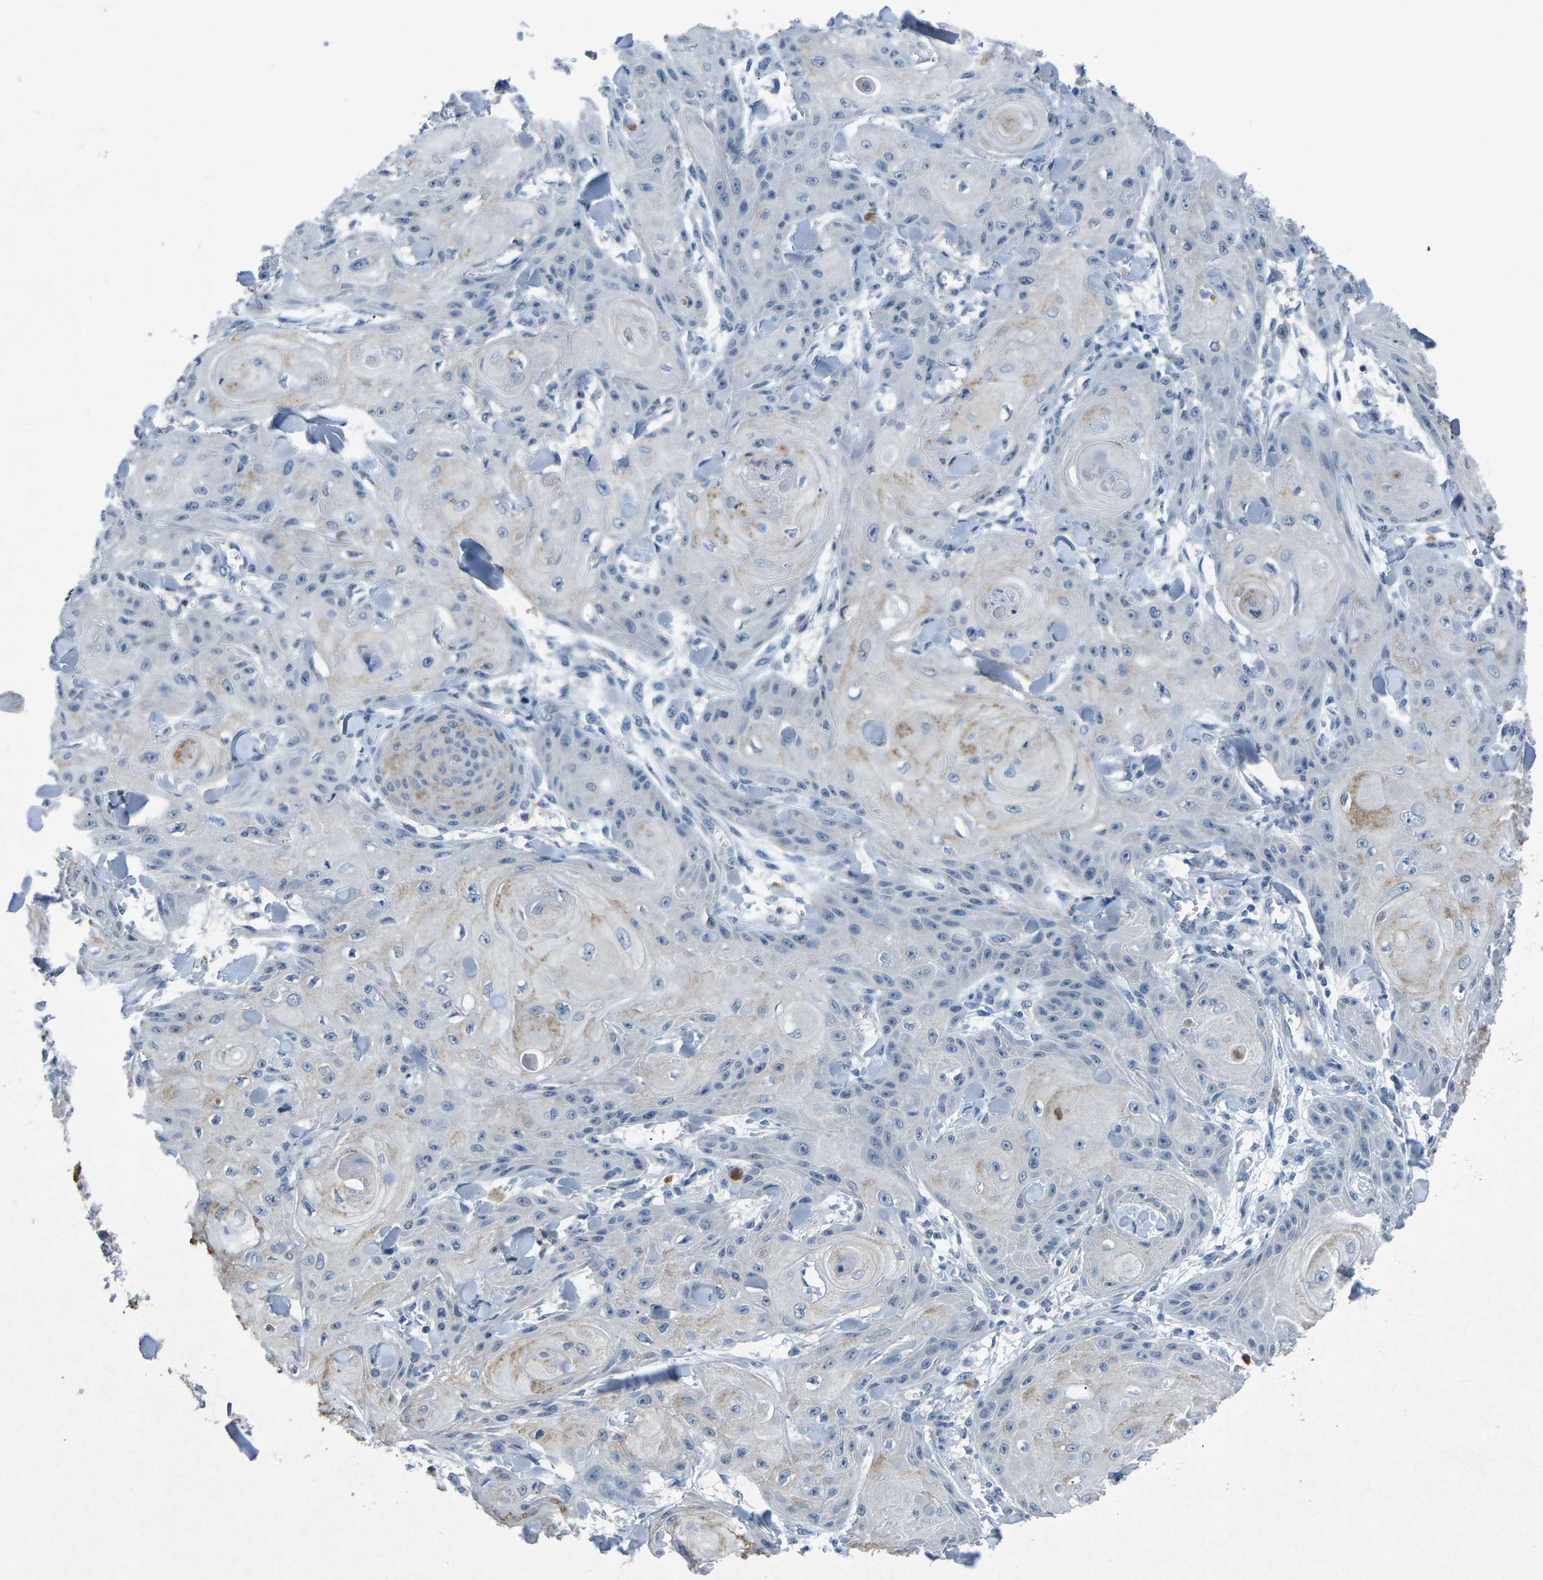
{"staining": {"intensity": "weak", "quantity": "<25%", "location": "cytoplasmic/membranous"}, "tissue": "skin cancer", "cell_type": "Tumor cells", "image_type": "cancer", "snomed": [{"axis": "morphology", "description": "Squamous cell carcinoma, NOS"}, {"axis": "topography", "description": "Skin"}], "caption": "Micrograph shows no significant protein staining in tumor cells of skin squamous cell carcinoma.", "gene": "PLG", "patient": {"sex": "male", "age": 74}}